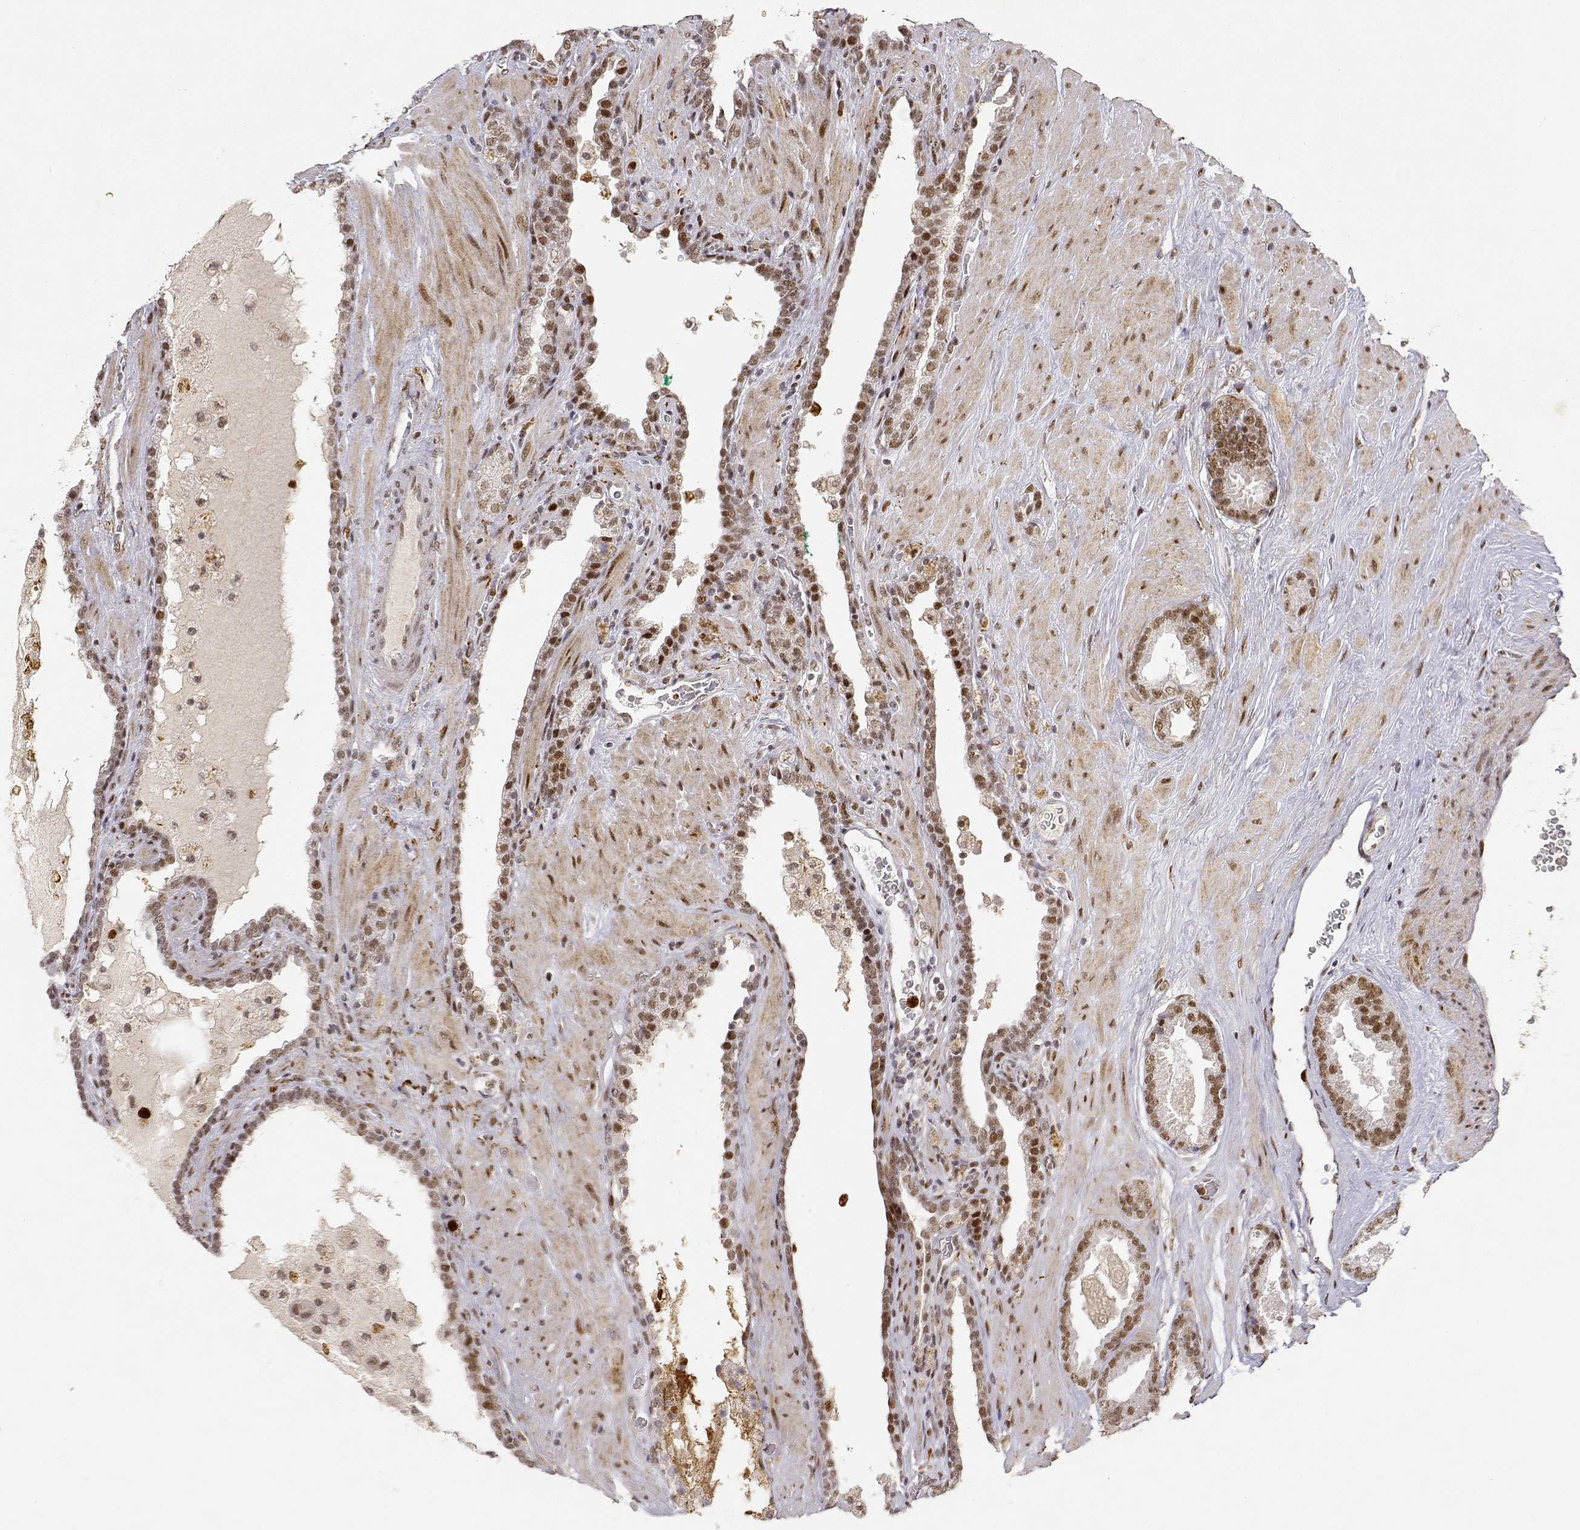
{"staining": {"intensity": "moderate", "quantity": ">75%", "location": "nuclear"}, "tissue": "prostate cancer", "cell_type": "Tumor cells", "image_type": "cancer", "snomed": [{"axis": "morphology", "description": "Adenocarcinoma, Low grade"}, {"axis": "topography", "description": "Prostate"}], "caption": "High-magnification brightfield microscopy of prostate cancer (adenocarcinoma (low-grade)) stained with DAB (3,3'-diaminobenzidine) (brown) and counterstained with hematoxylin (blue). tumor cells exhibit moderate nuclear expression is seen in about>75% of cells.", "gene": "RSF1", "patient": {"sex": "male", "age": 62}}